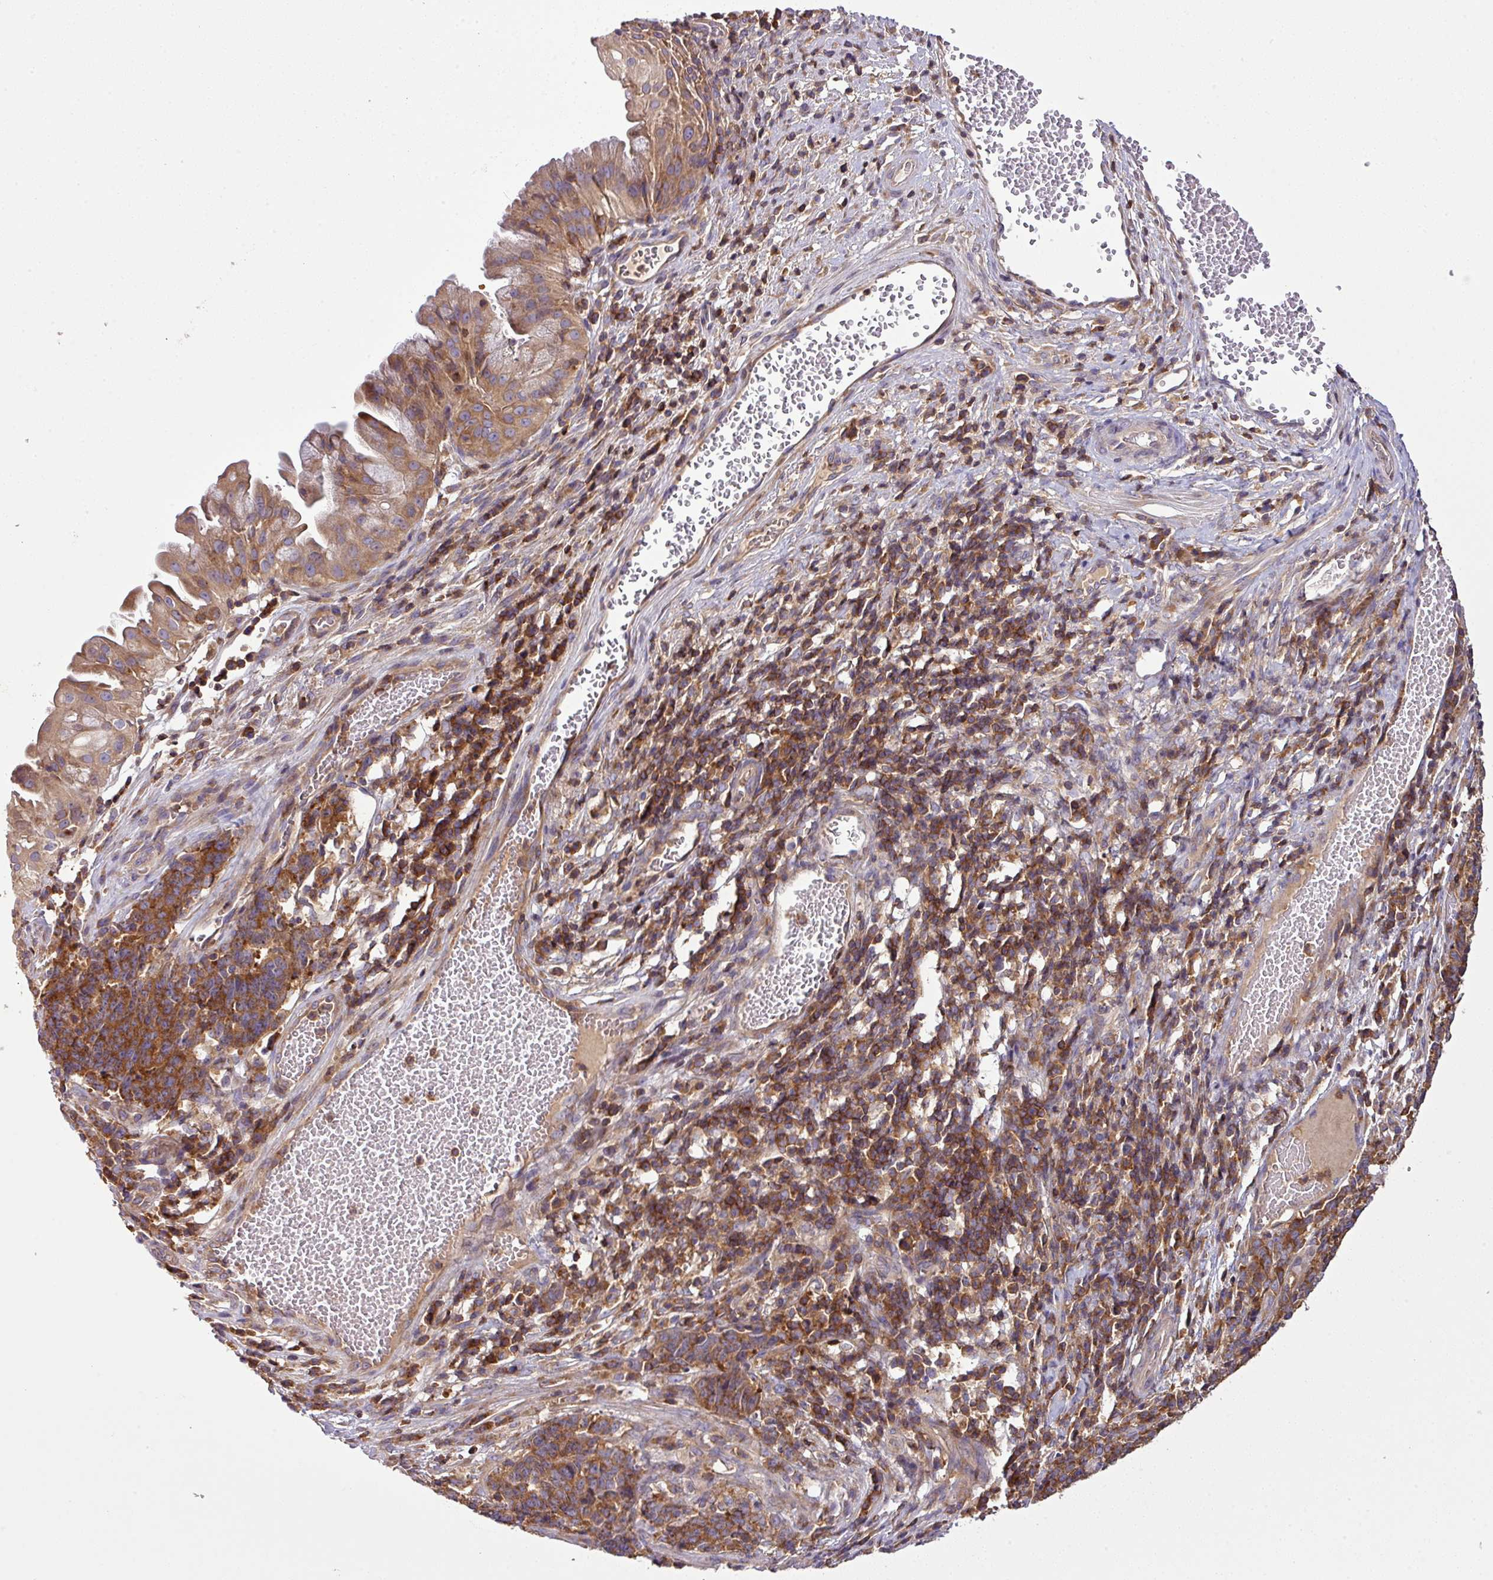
{"staining": {"intensity": "strong", "quantity": ">75%", "location": "cytoplasmic/membranous"}, "tissue": "cervical cancer", "cell_type": "Tumor cells", "image_type": "cancer", "snomed": [{"axis": "morphology", "description": "Squamous cell carcinoma, NOS"}, {"axis": "topography", "description": "Cervix"}], "caption": "IHC (DAB (3,3'-diaminobenzidine)) staining of squamous cell carcinoma (cervical) exhibits strong cytoplasmic/membranous protein expression in about >75% of tumor cells.", "gene": "LRRC74B", "patient": {"sex": "female", "age": 29}}